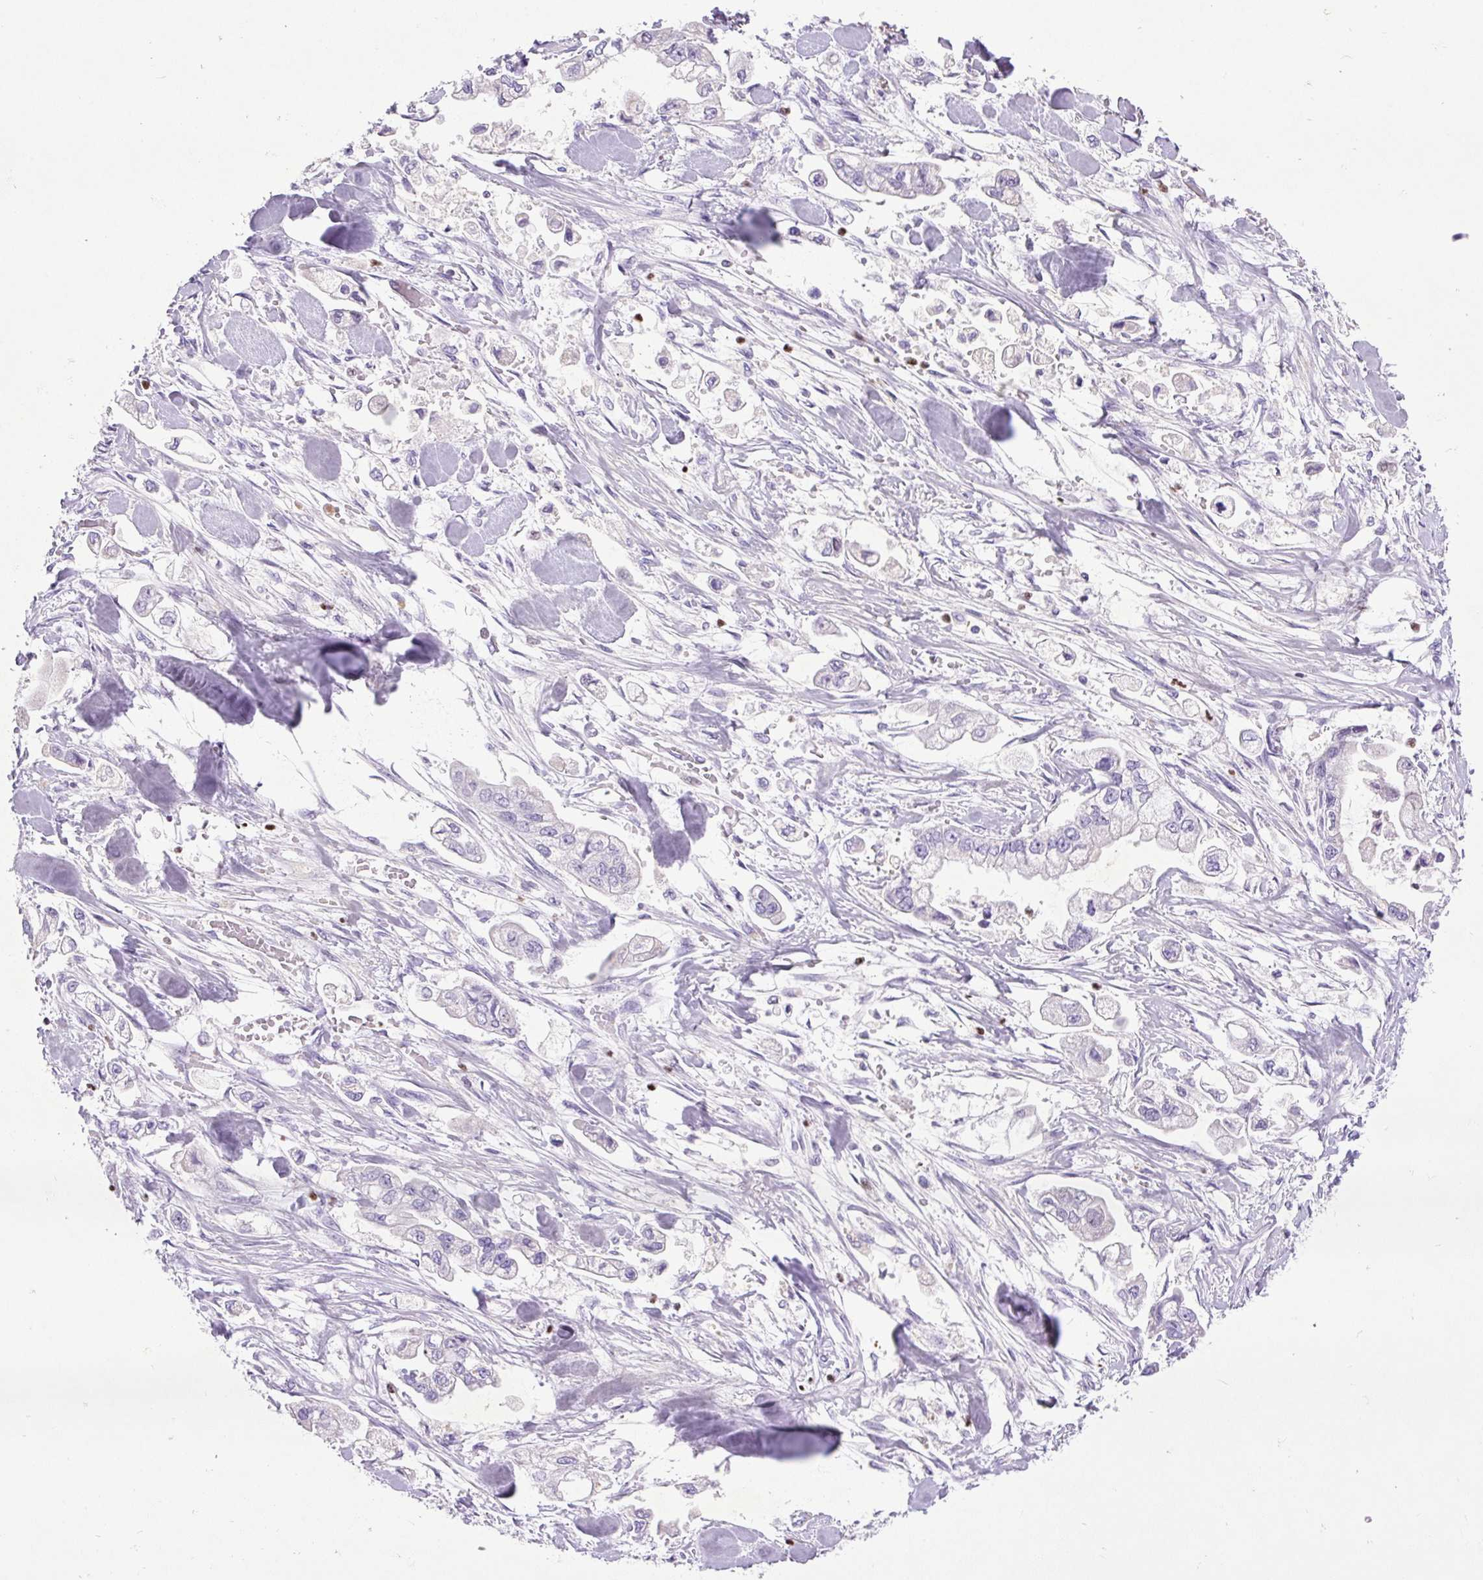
{"staining": {"intensity": "negative", "quantity": "none", "location": "none"}, "tissue": "stomach cancer", "cell_type": "Tumor cells", "image_type": "cancer", "snomed": [{"axis": "morphology", "description": "Adenocarcinoma, NOS"}, {"axis": "topography", "description": "Stomach"}], "caption": "Immunohistochemical staining of stomach adenocarcinoma shows no significant staining in tumor cells.", "gene": "SPC24", "patient": {"sex": "male", "age": 62}}